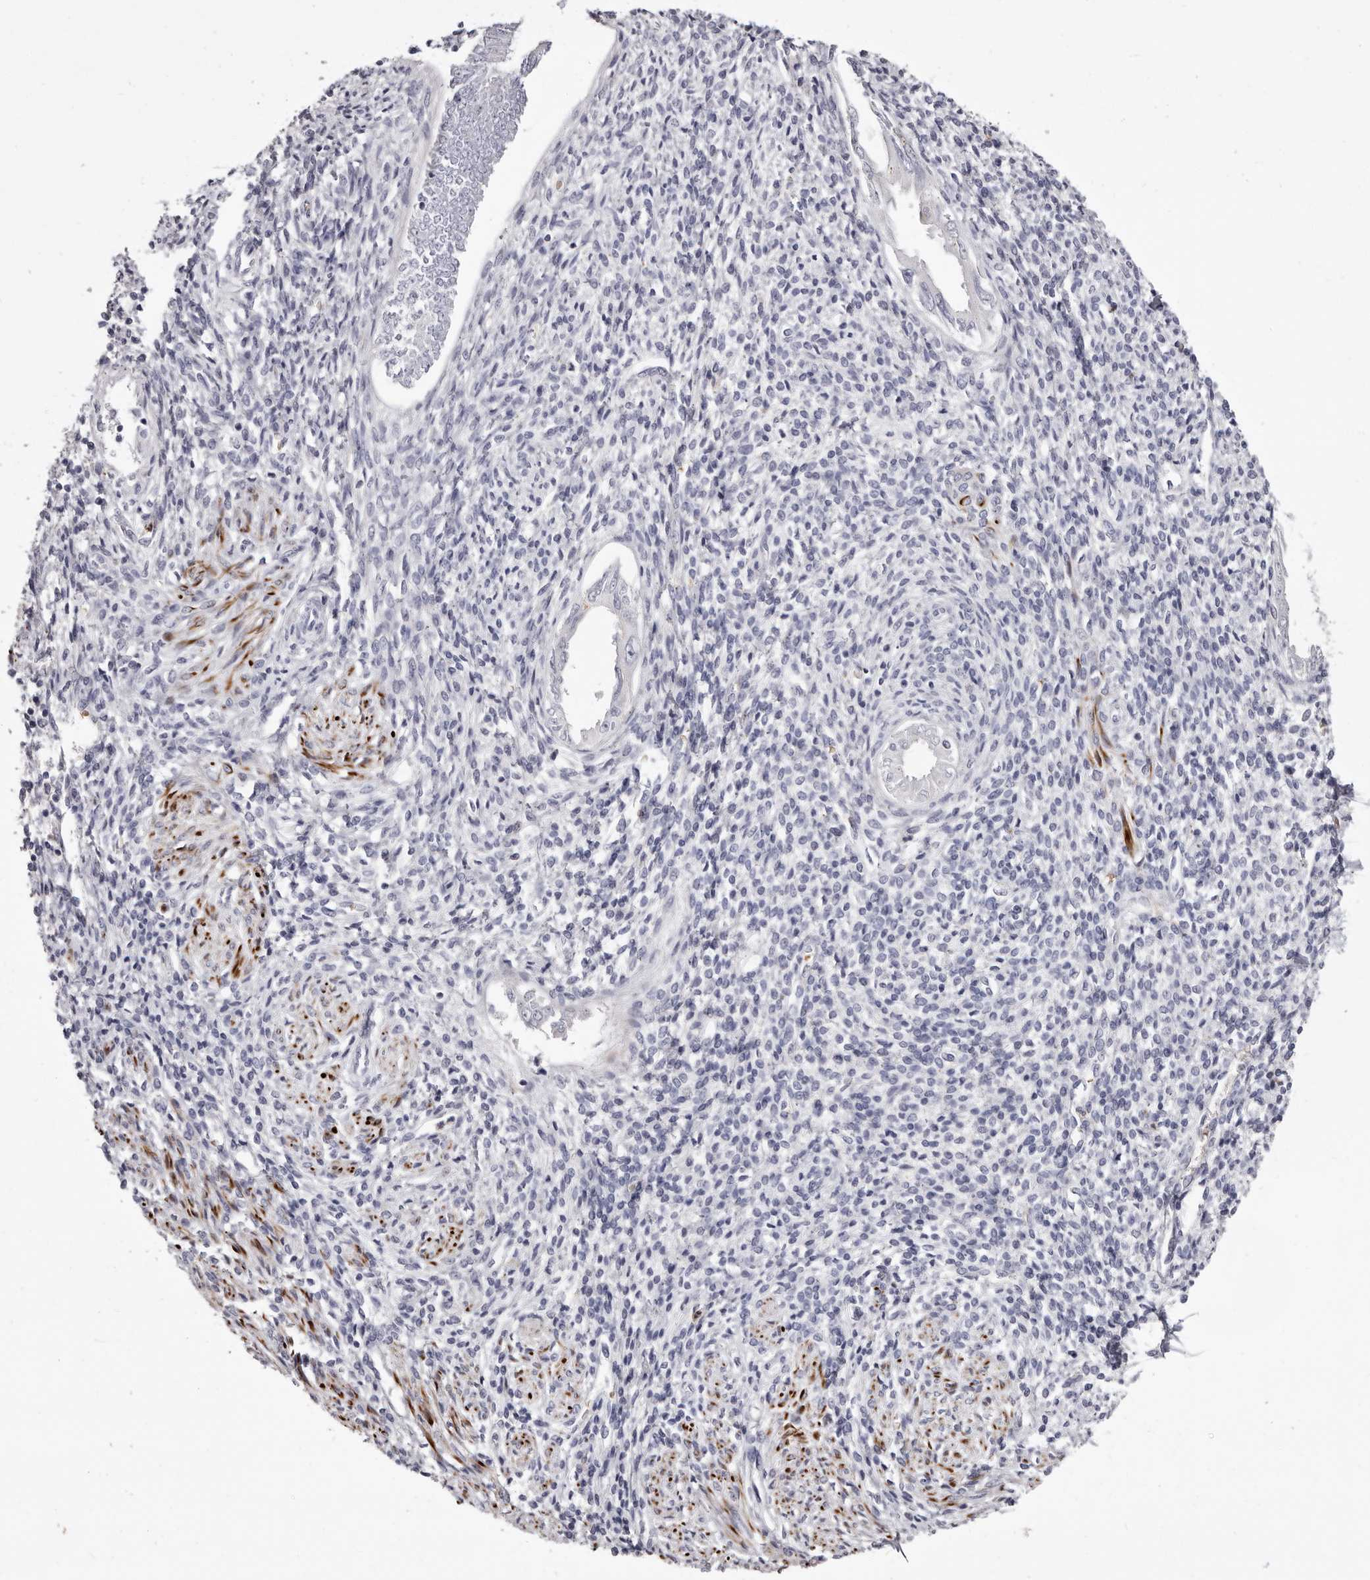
{"staining": {"intensity": "negative", "quantity": "none", "location": "none"}, "tissue": "endometrium", "cell_type": "Cells in endometrial stroma", "image_type": "normal", "snomed": [{"axis": "morphology", "description": "Normal tissue, NOS"}, {"axis": "topography", "description": "Endometrium"}], "caption": "A high-resolution image shows immunohistochemistry (IHC) staining of normal endometrium, which exhibits no significant positivity in cells in endometrial stroma.", "gene": "AIDA", "patient": {"sex": "female", "age": 66}}